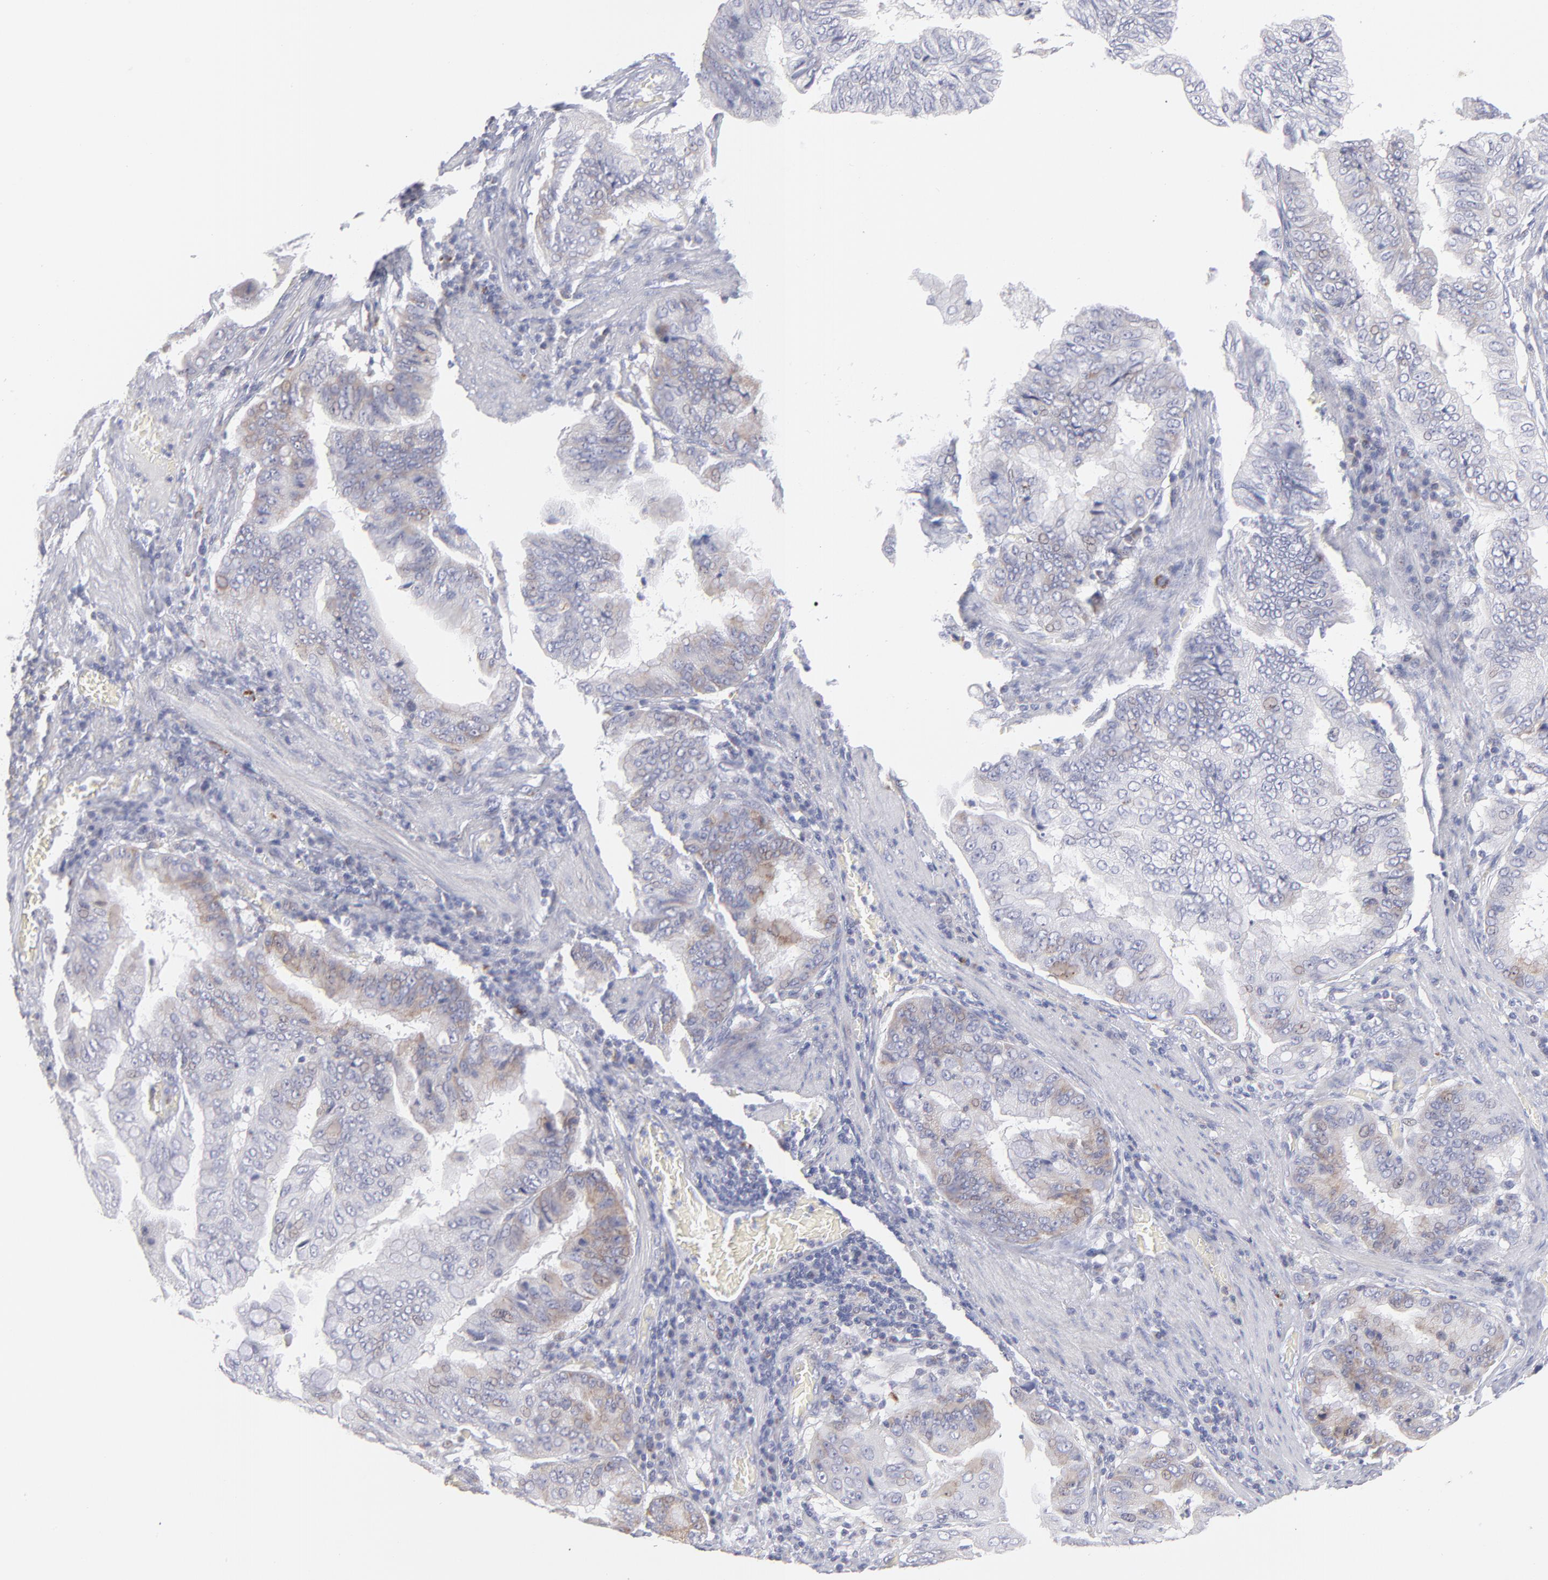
{"staining": {"intensity": "weak", "quantity": "<25%", "location": "cytoplasmic/membranous"}, "tissue": "stomach cancer", "cell_type": "Tumor cells", "image_type": "cancer", "snomed": [{"axis": "morphology", "description": "Adenocarcinoma, NOS"}, {"axis": "topography", "description": "Stomach, upper"}], "caption": "A high-resolution image shows IHC staining of stomach adenocarcinoma, which exhibits no significant positivity in tumor cells. The staining is performed using DAB (3,3'-diaminobenzidine) brown chromogen with nuclei counter-stained in using hematoxylin.", "gene": "MTHFD2", "patient": {"sex": "male", "age": 80}}